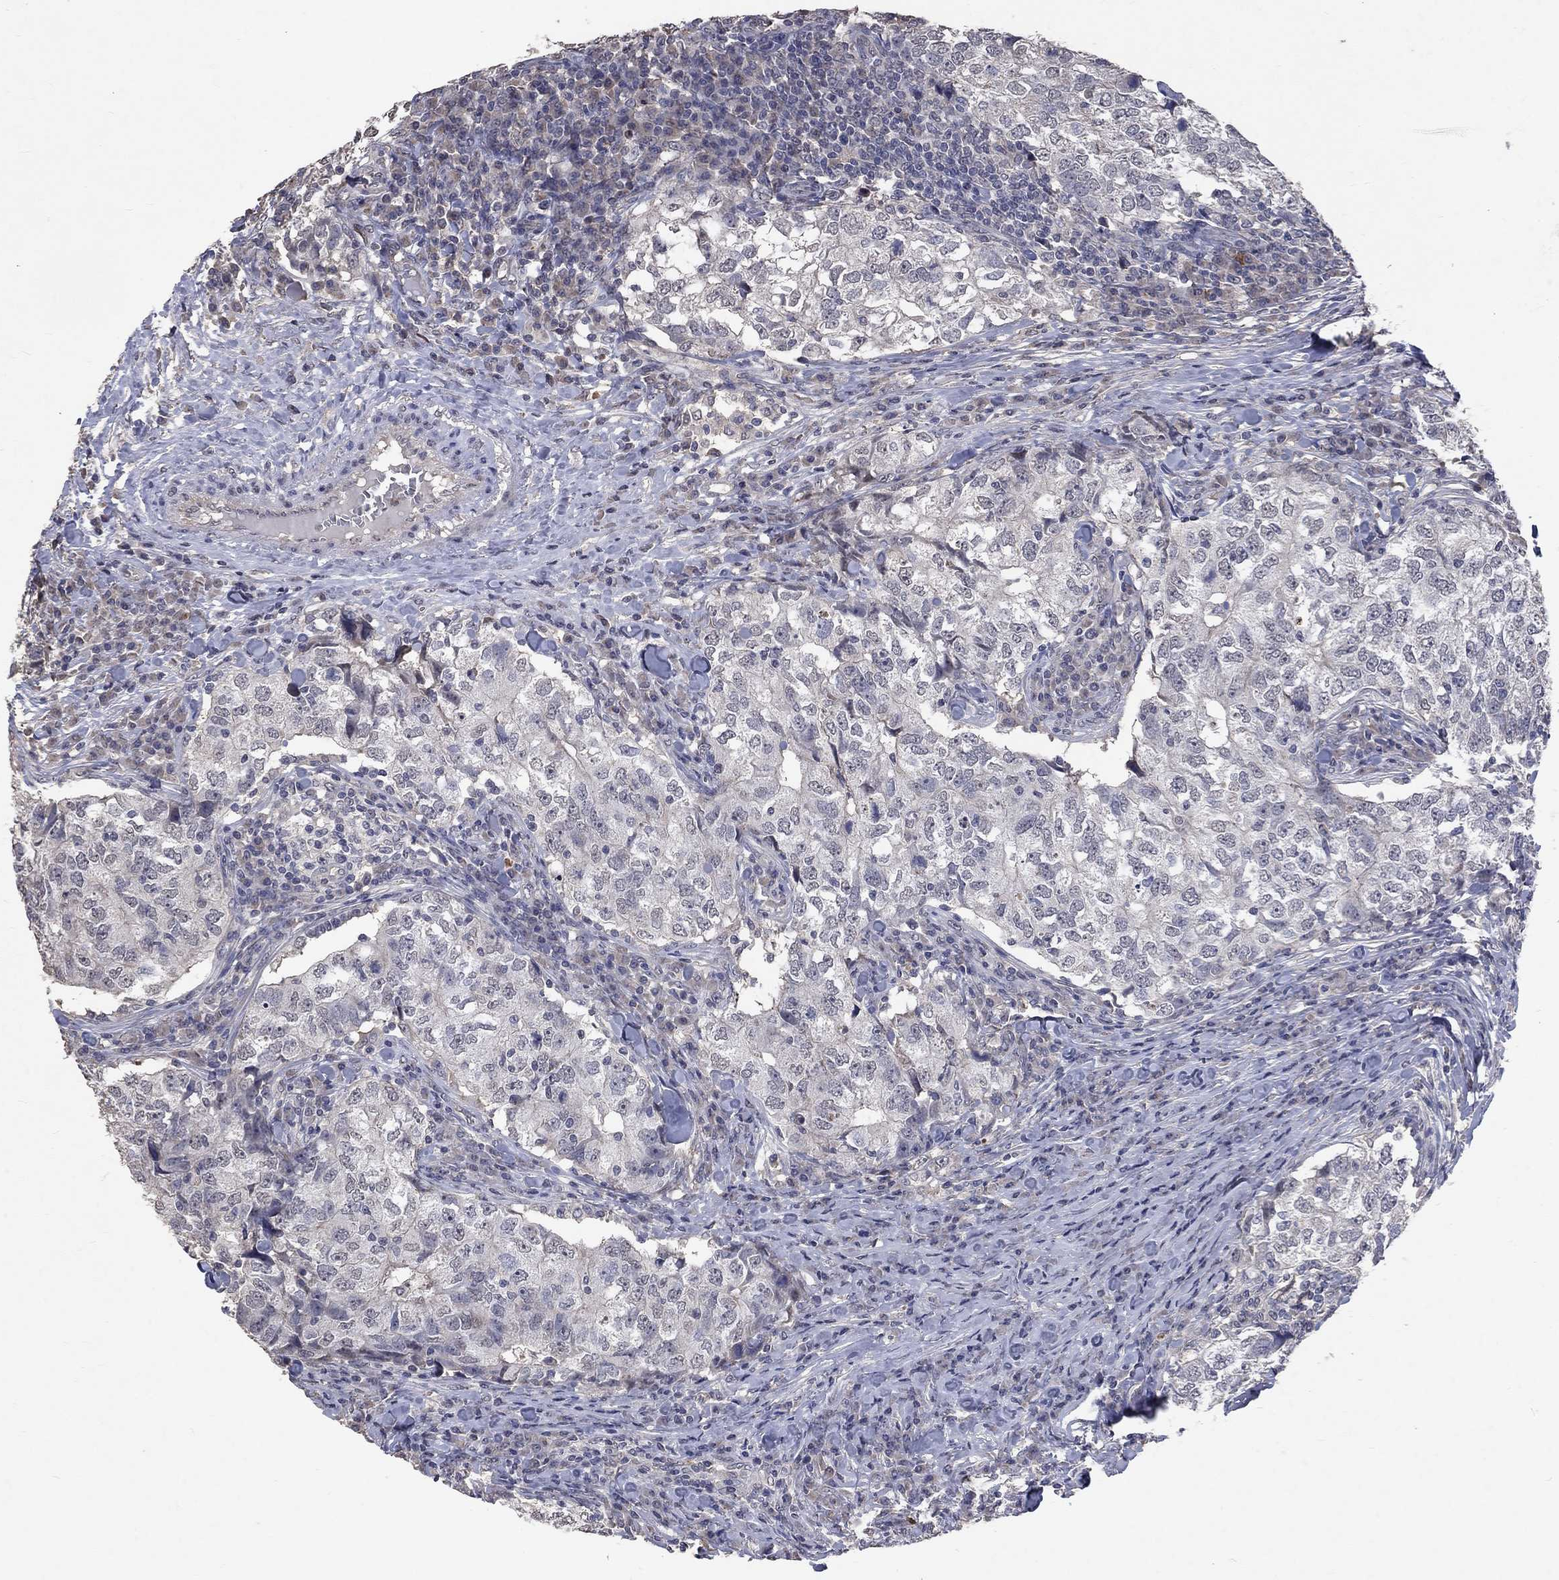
{"staining": {"intensity": "negative", "quantity": "none", "location": "none"}, "tissue": "breast cancer", "cell_type": "Tumor cells", "image_type": "cancer", "snomed": [{"axis": "morphology", "description": "Duct carcinoma"}, {"axis": "topography", "description": "Breast"}], "caption": "Protein analysis of breast invasive ductal carcinoma demonstrates no significant positivity in tumor cells. The staining is performed using DAB (3,3'-diaminobenzidine) brown chromogen with nuclei counter-stained in using hematoxylin.", "gene": "CHST5", "patient": {"sex": "female", "age": 30}}